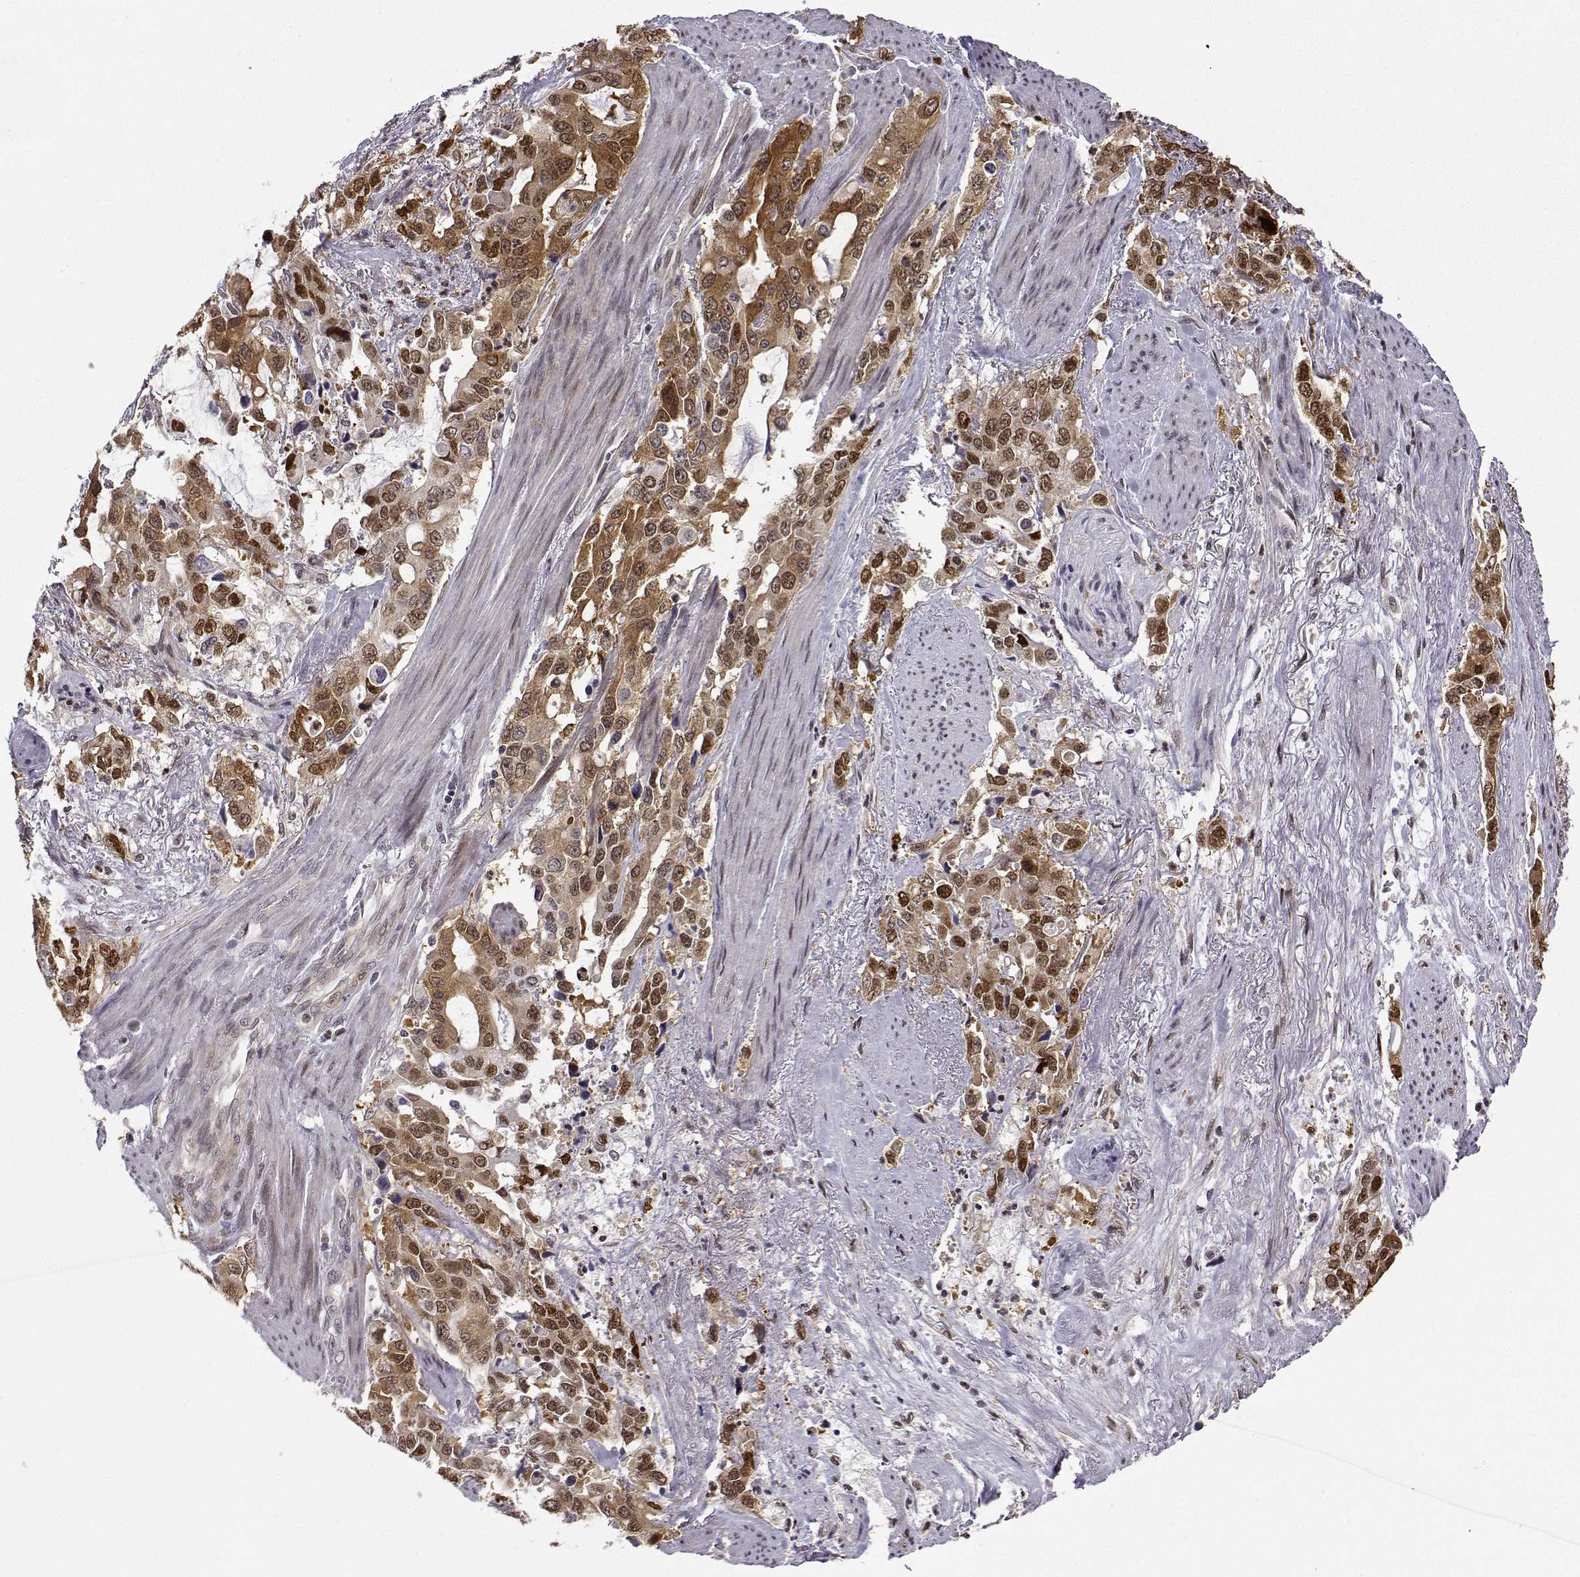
{"staining": {"intensity": "strong", "quantity": ">75%", "location": "cytoplasmic/membranous,nuclear"}, "tissue": "stomach cancer", "cell_type": "Tumor cells", "image_type": "cancer", "snomed": [{"axis": "morphology", "description": "Adenocarcinoma, NOS"}, {"axis": "topography", "description": "Stomach, upper"}], "caption": "Stomach cancer (adenocarcinoma) stained for a protein displays strong cytoplasmic/membranous and nuclear positivity in tumor cells.", "gene": "PHGDH", "patient": {"sex": "male", "age": 85}}